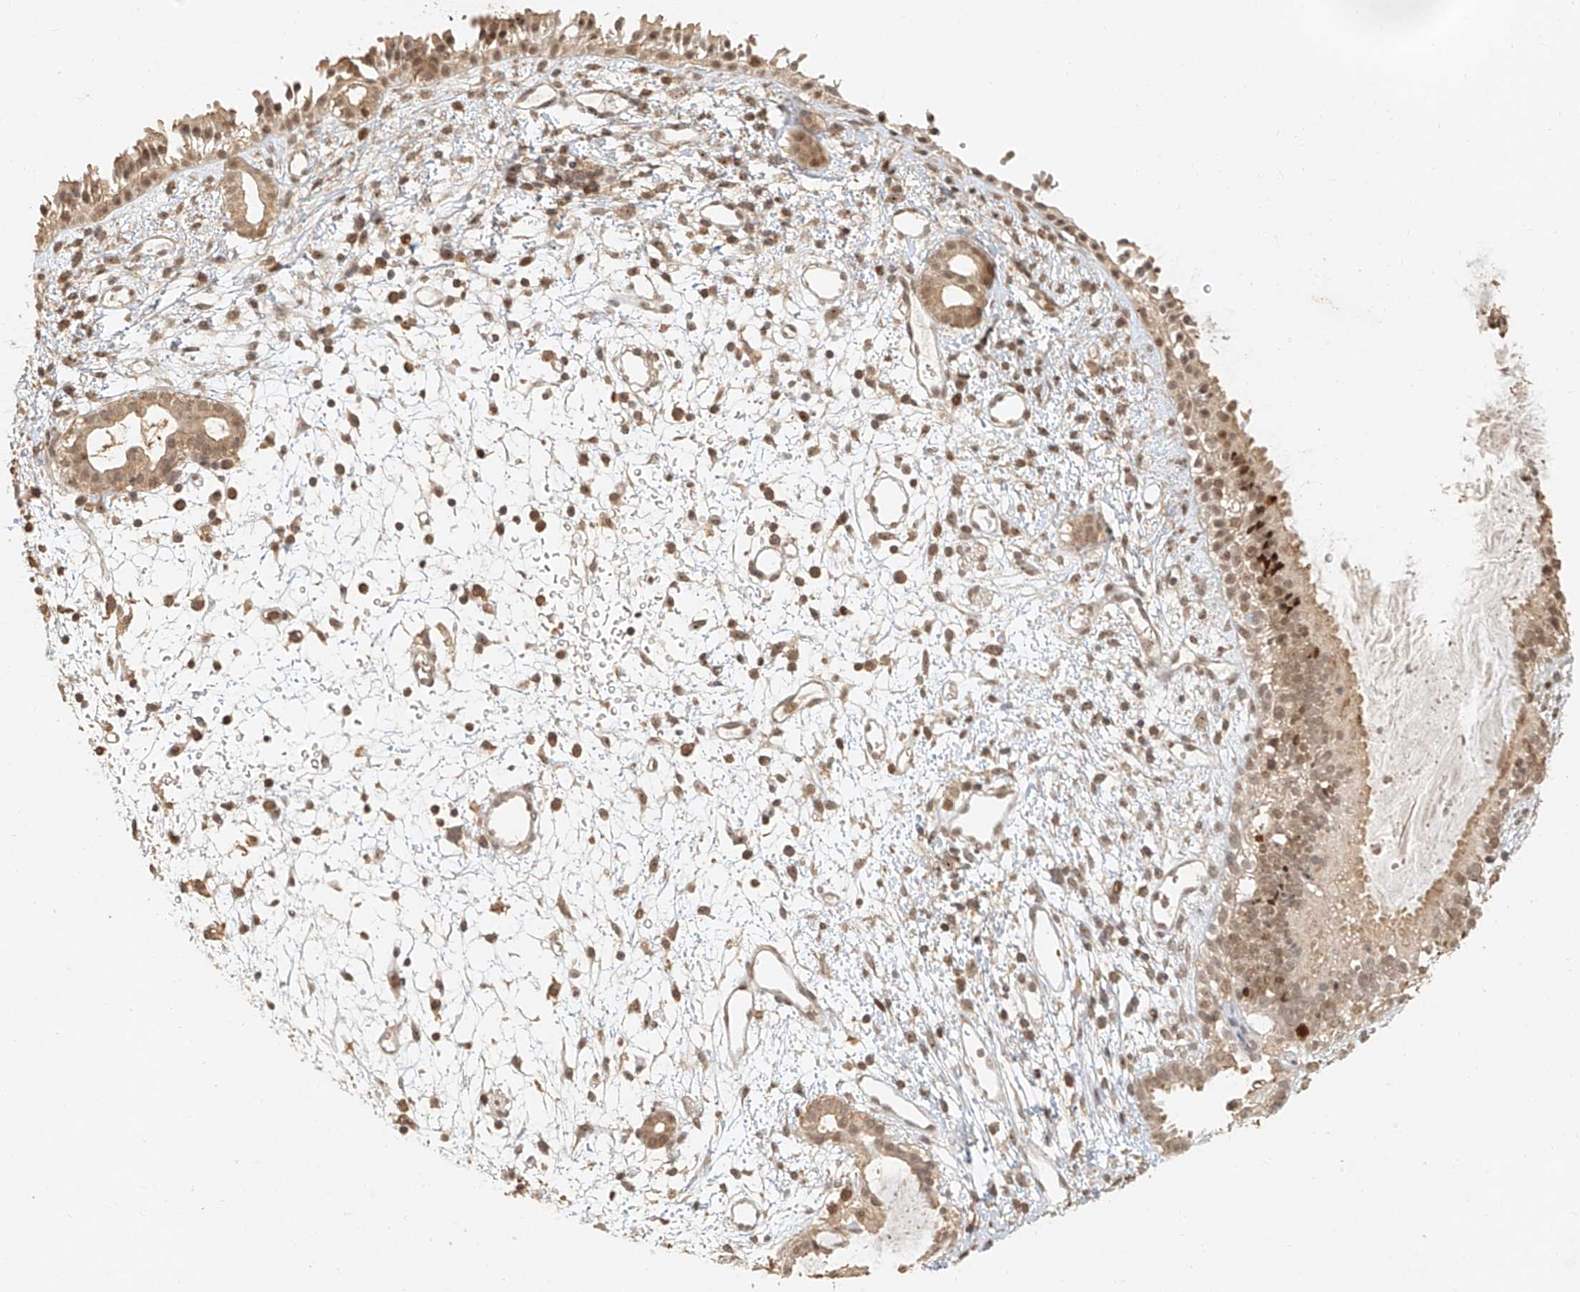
{"staining": {"intensity": "moderate", "quantity": ">75%", "location": "cytoplasmic/membranous,nuclear"}, "tissue": "nasopharynx", "cell_type": "Respiratory epithelial cells", "image_type": "normal", "snomed": [{"axis": "morphology", "description": "Normal tissue, NOS"}, {"axis": "topography", "description": "Nasopharynx"}], "caption": "Protein analysis of unremarkable nasopharynx exhibits moderate cytoplasmic/membranous,nuclear expression in about >75% of respiratory epithelial cells.", "gene": "CXorf58", "patient": {"sex": "male", "age": 22}}